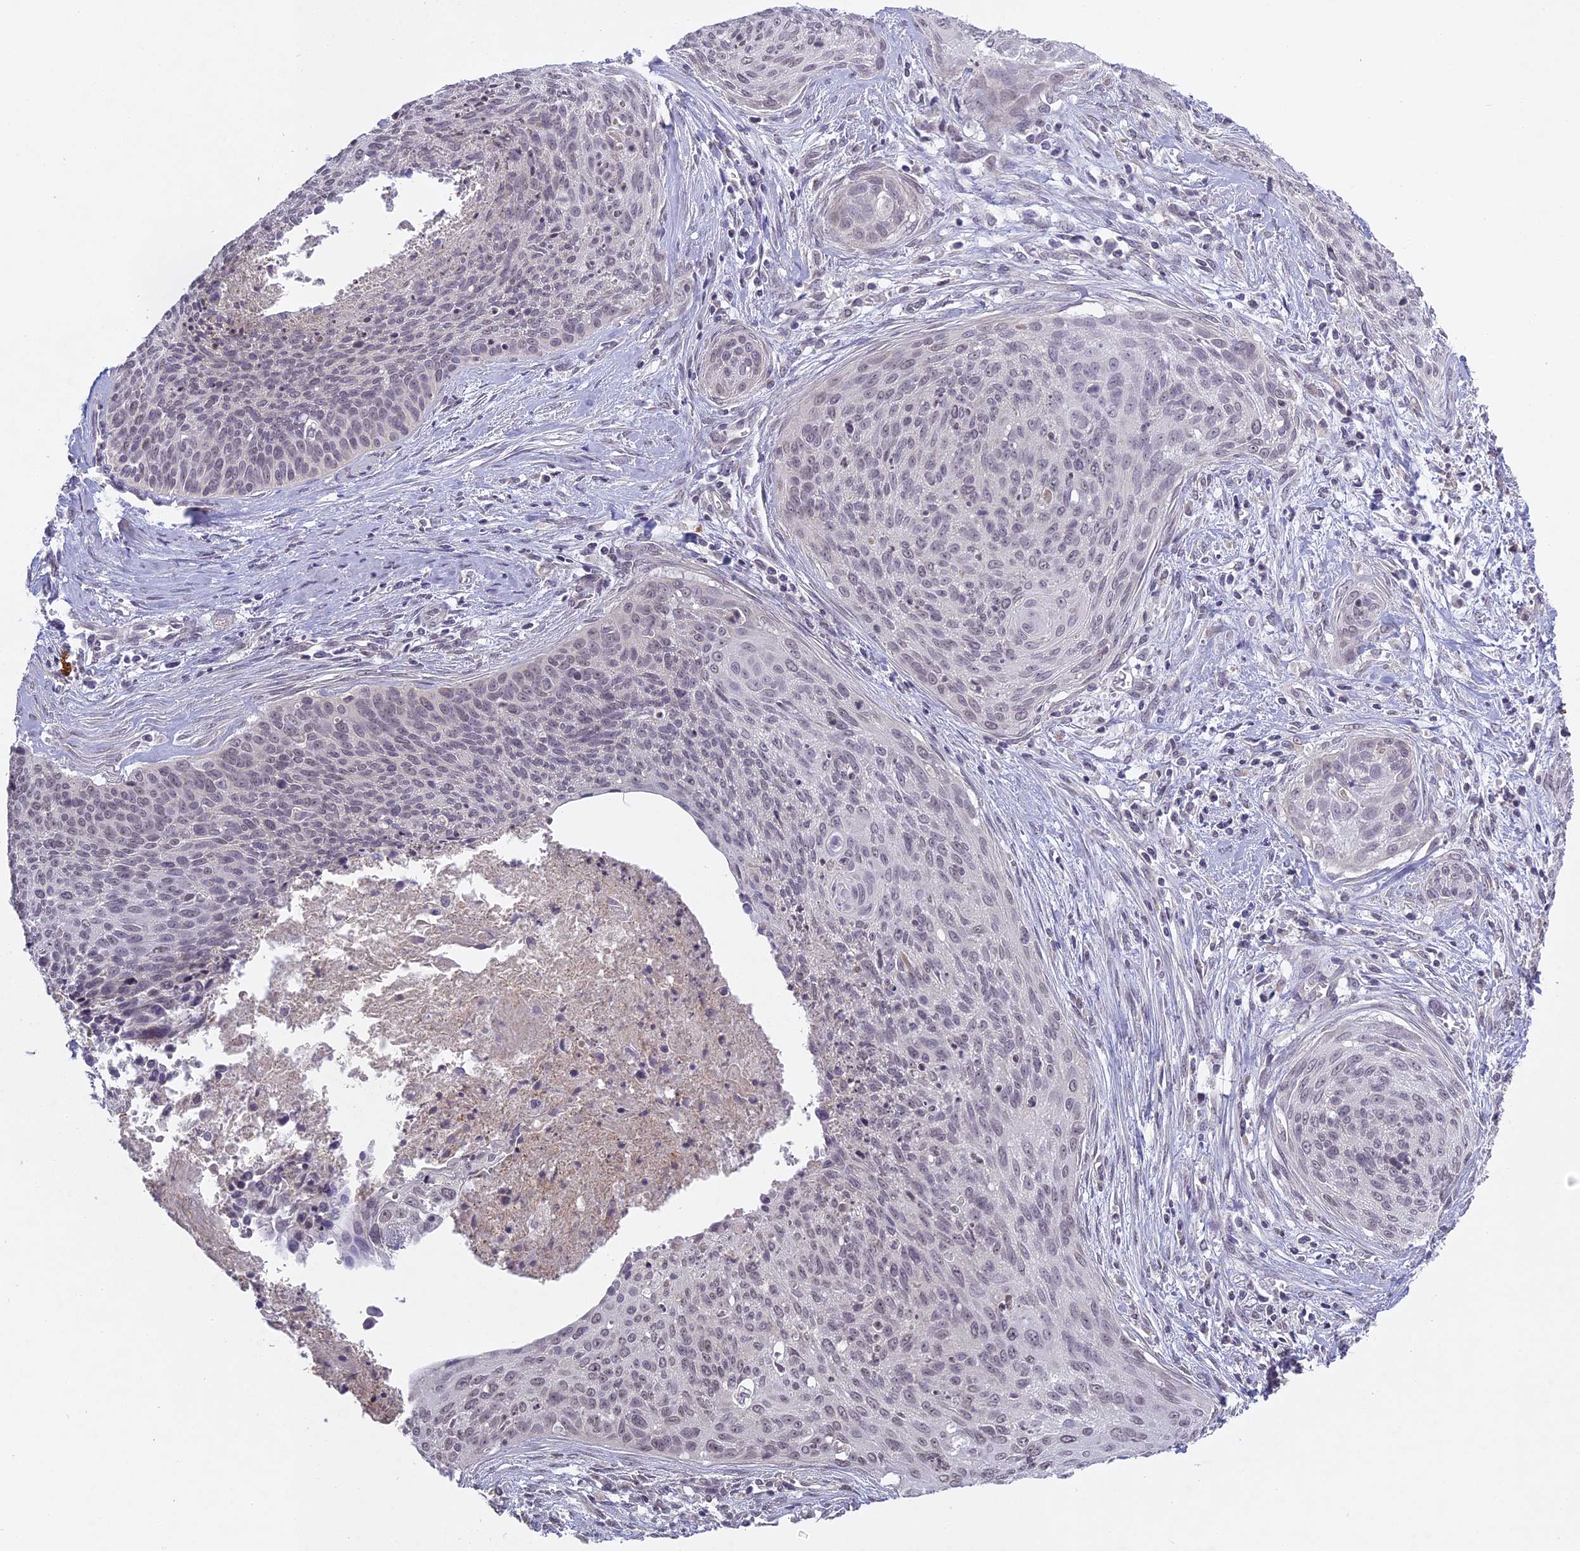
{"staining": {"intensity": "weak", "quantity": "<25%", "location": "nuclear"}, "tissue": "cervical cancer", "cell_type": "Tumor cells", "image_type": "cancer", "snomed": [{"axis": "morphology", "description": "Squamous cell carcinoma, NOS"}, {"axis": "topography", "description": "Cervix"}], "caption": "Cervical squamous cell carcinoma was stained to show a protein in brown. There is no significant positivity in tumor cells.", "gene": "ERG28", "patient": {"sex": "female", "age": 55}}